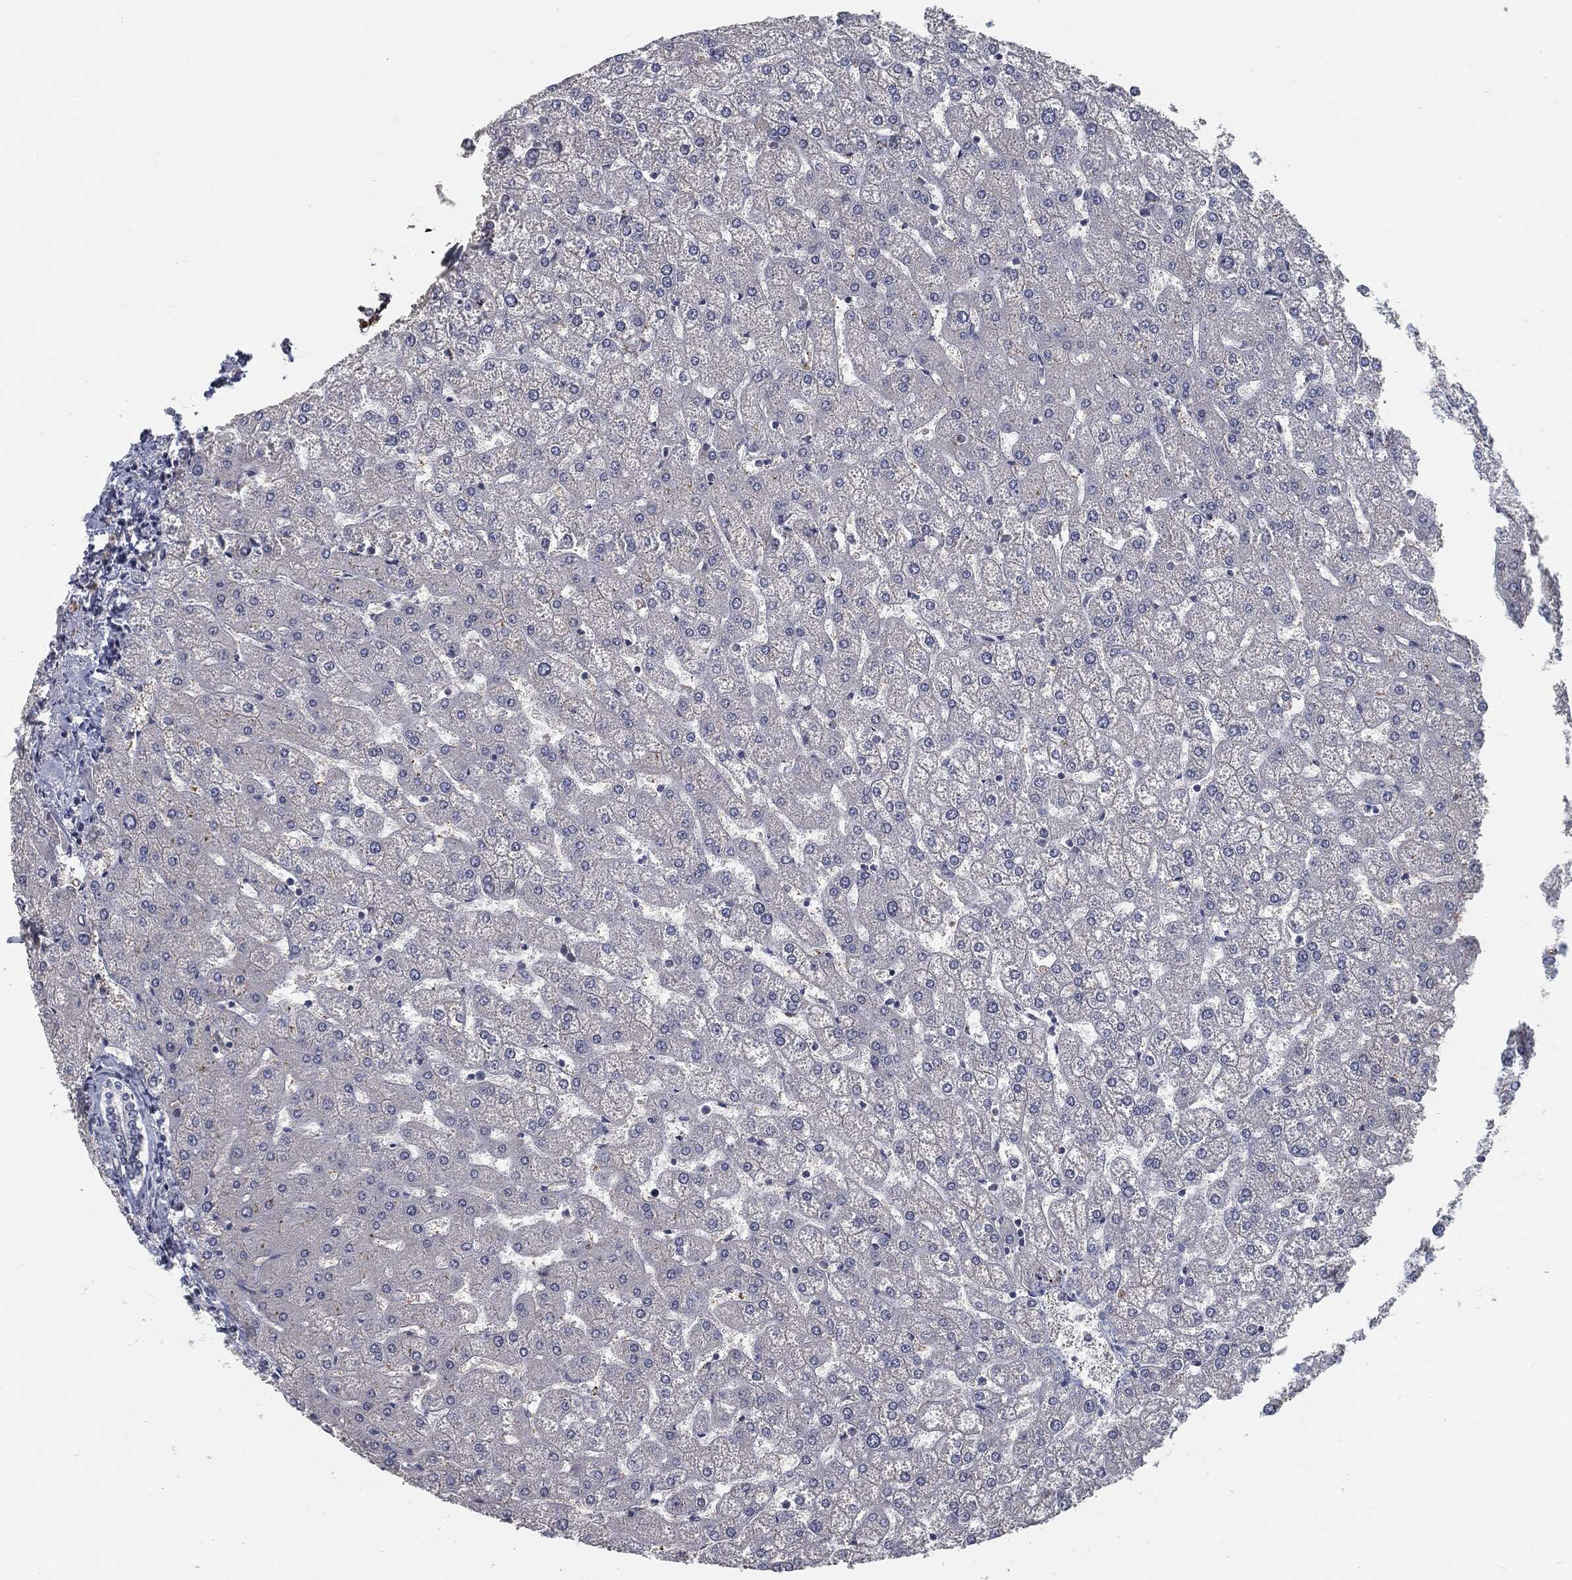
{"staining": {"intensity": "negative", "quantity": "none", "location": "none"}, "tissue": "liver", "cell_type": "Cholangiocytes", "image_type": "normal", "snomed": [{"axis": "morphology", "description": "Normal tissue, NOS"}, {"axis": "topography", "description": "Liver"}], "caption": "A micrograph of liver stained for a protein exhibits no brown staining in cholangiocytes. Nuclei are stained in blue.", "gene": "ANXA1", "patient": {"sex": "female", "age": 32}}